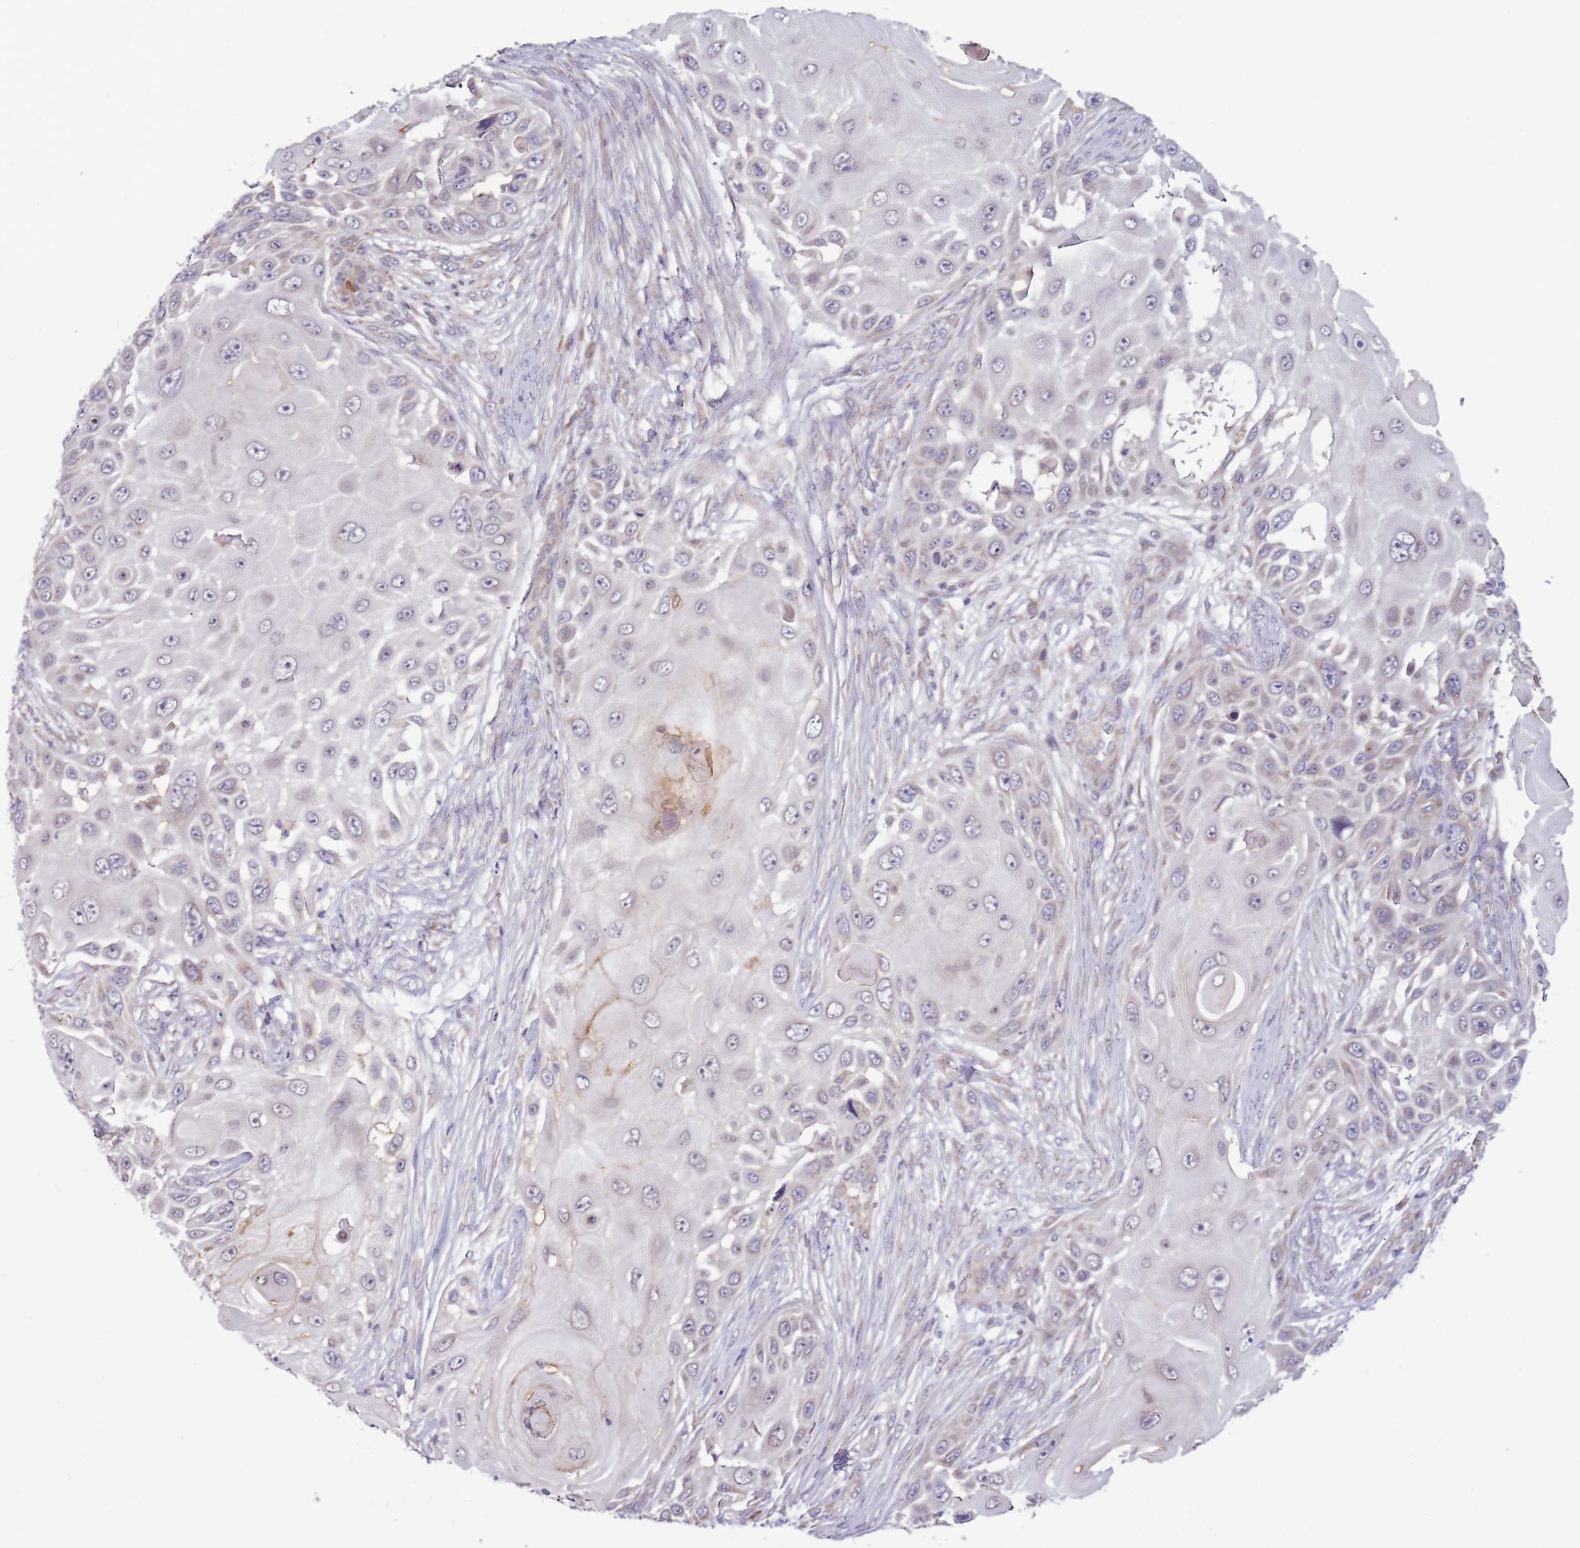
{"staining": {"intensity": "weak", "quantity": "<25%", "location": "cytoplasmic/membranous"}, "tissue": "skin cancer", "cell_type": "Tumor cells", "image_type": "cancer", "snomed": [{"axis": "morphology", "description": "Squamous cell carcinoma, NOS"}, {"axis": "topography", "description": "Skin"}], "caption": "Immunohistochemical staining of skin cancer (squamous cell carcinoma) demonstrates no significant staining in tumor cells.", "gene": "RNF181", "patient": {"sex": "female", "age": 44}}